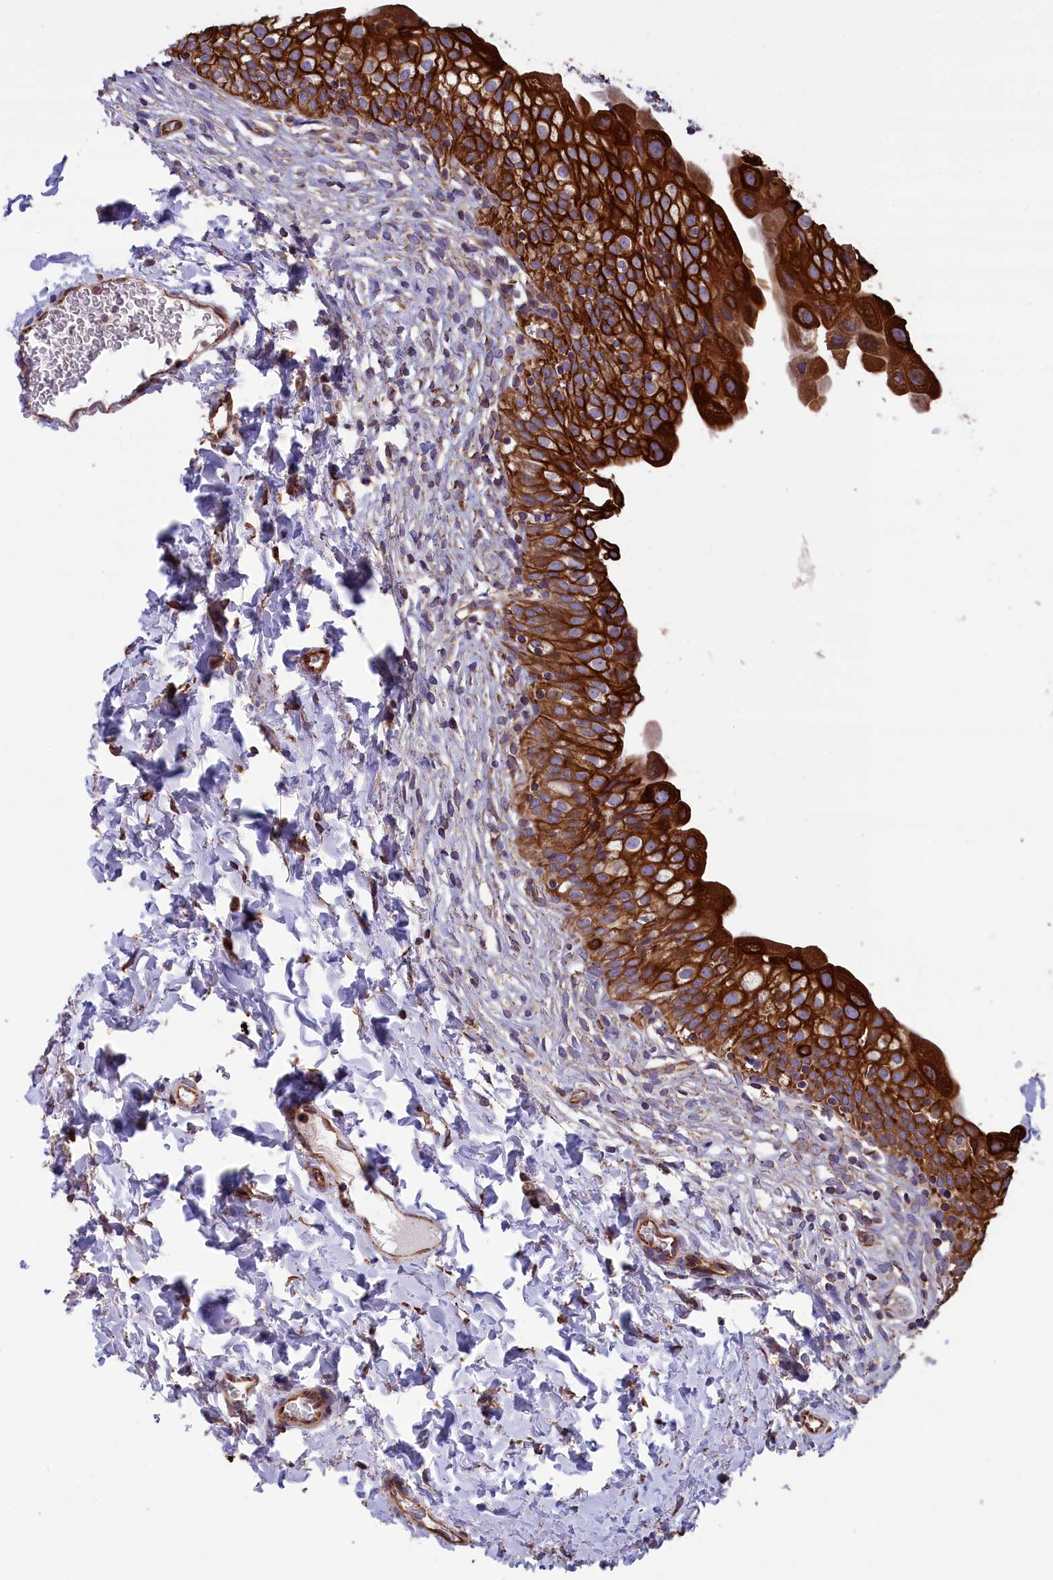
{"staining": {"intensity": "strong", "quantity": ">75%", "location": "cytoplasmic/membranous"}, "tissue": "urinary bladder", "cell_type": "Urothelial cells", "image_type": "normal", "snomed": [{"axis": "morphology", "description": "Normal tissue, NOS"}, {"axis": "topography", "description": "Urinary bladder"}], "caption": "About >75% of urothelial cells in normal human urinary bladder show strong cytoplasmic/membranous protein expression as visualized by brown immunohistochemical staining.", "gene": "GATB", "patient": {"sex": "male", "age": 55}}